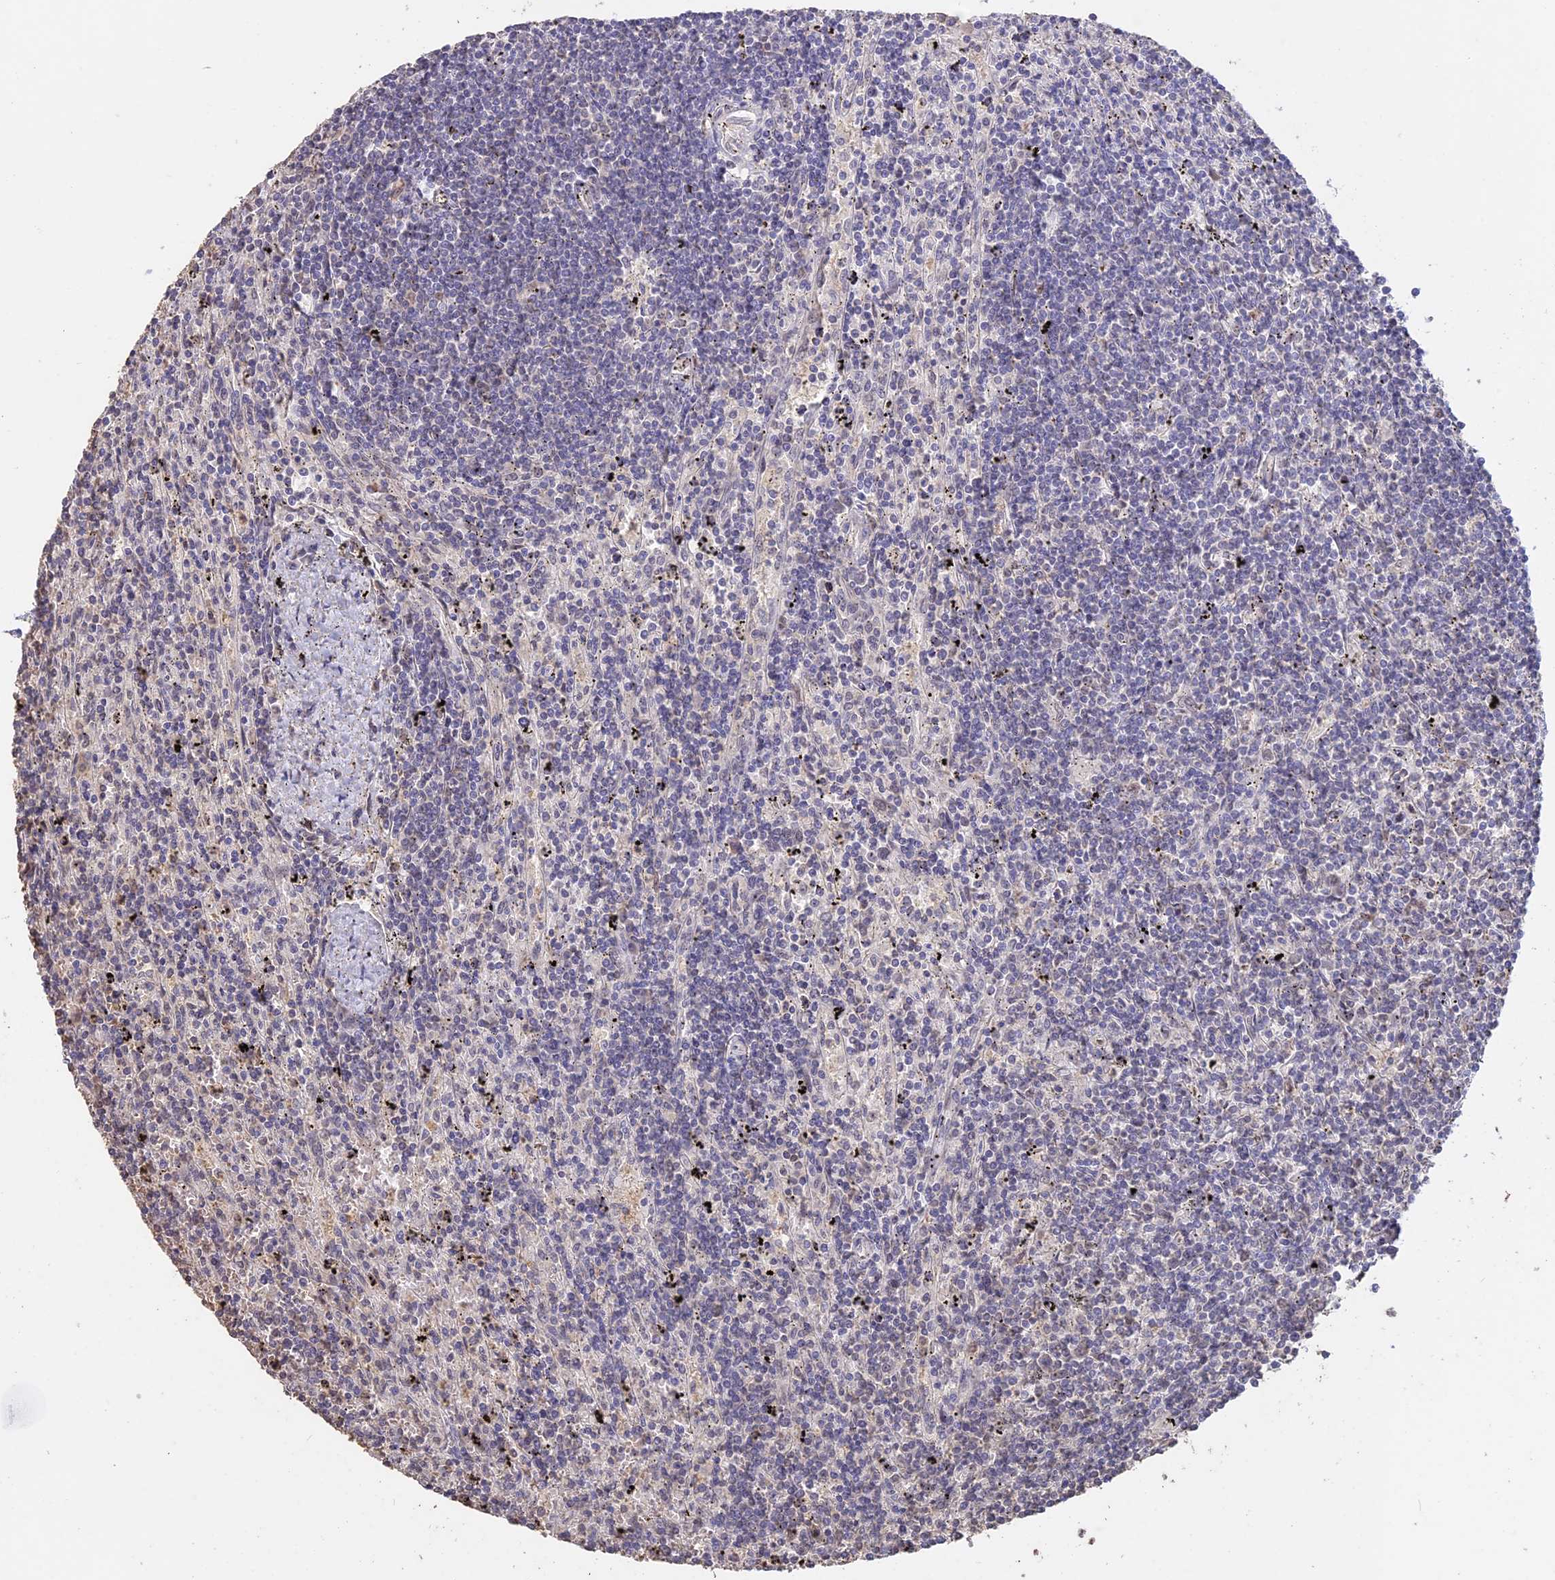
{"staining": {"intensity": "negative", "quantity": "none", "location": "none"}, "tissue": "lymphoma", "cell_type": "Tumor cells", "image_type": "cancer", "snomed": [{"axis": "morphology", "description": "Malignant lymphoma, non-Hodgkin's type, Low grade"}, {"axis": "topography", "description": "Spleen"}], "caption": "Tumor cells show no significant staining in low-grade malignant lymphoma, non-Hodgkin's type.", "gene": "PSMC6", "patient": {"sex": "male", "age": 76}}